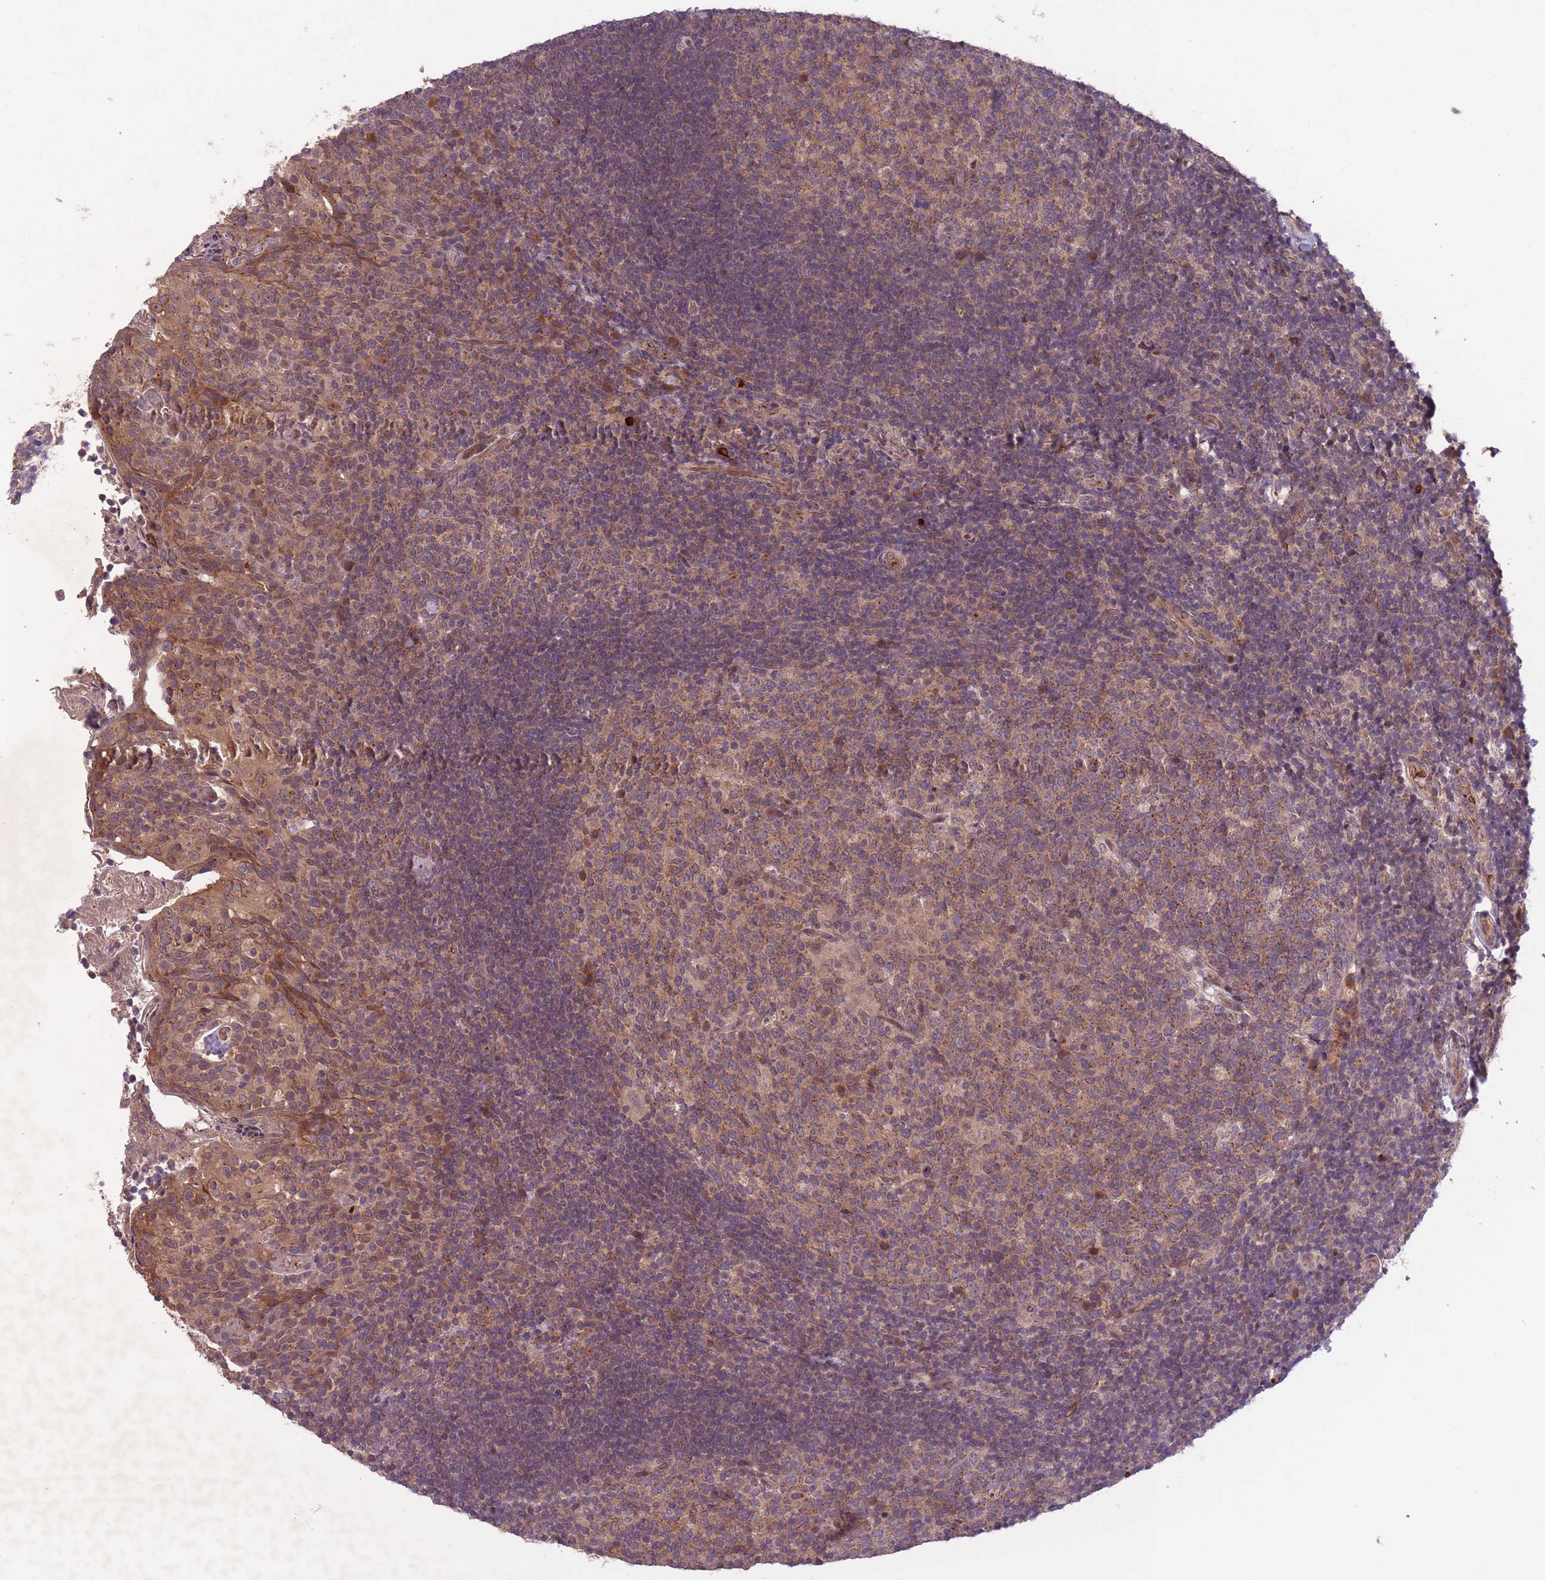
{"staining": {"intensity": "weak", "quantity": "25%-75%", "location": "cytoplasmic/membranous"}, "tissue": "tonsil", "cell_type": "Germinal center cells", "image_type": "normal", "snomed": [{"axis": "morphology", "description": "Normal tissue, NOS"}, {"axis": "topography", "description": "Tonsil"}], "caption": "Tonsil was stained to show a protein in brown. There is low levels of weak cytoplasmic/membranous positivity in approximately 25%-75% of germinal center cells. The protein is shown in brown color, while the nuclei are stained blue.", "gene": "SECTM1", "patient": {"sex": "female", "age": 10}}